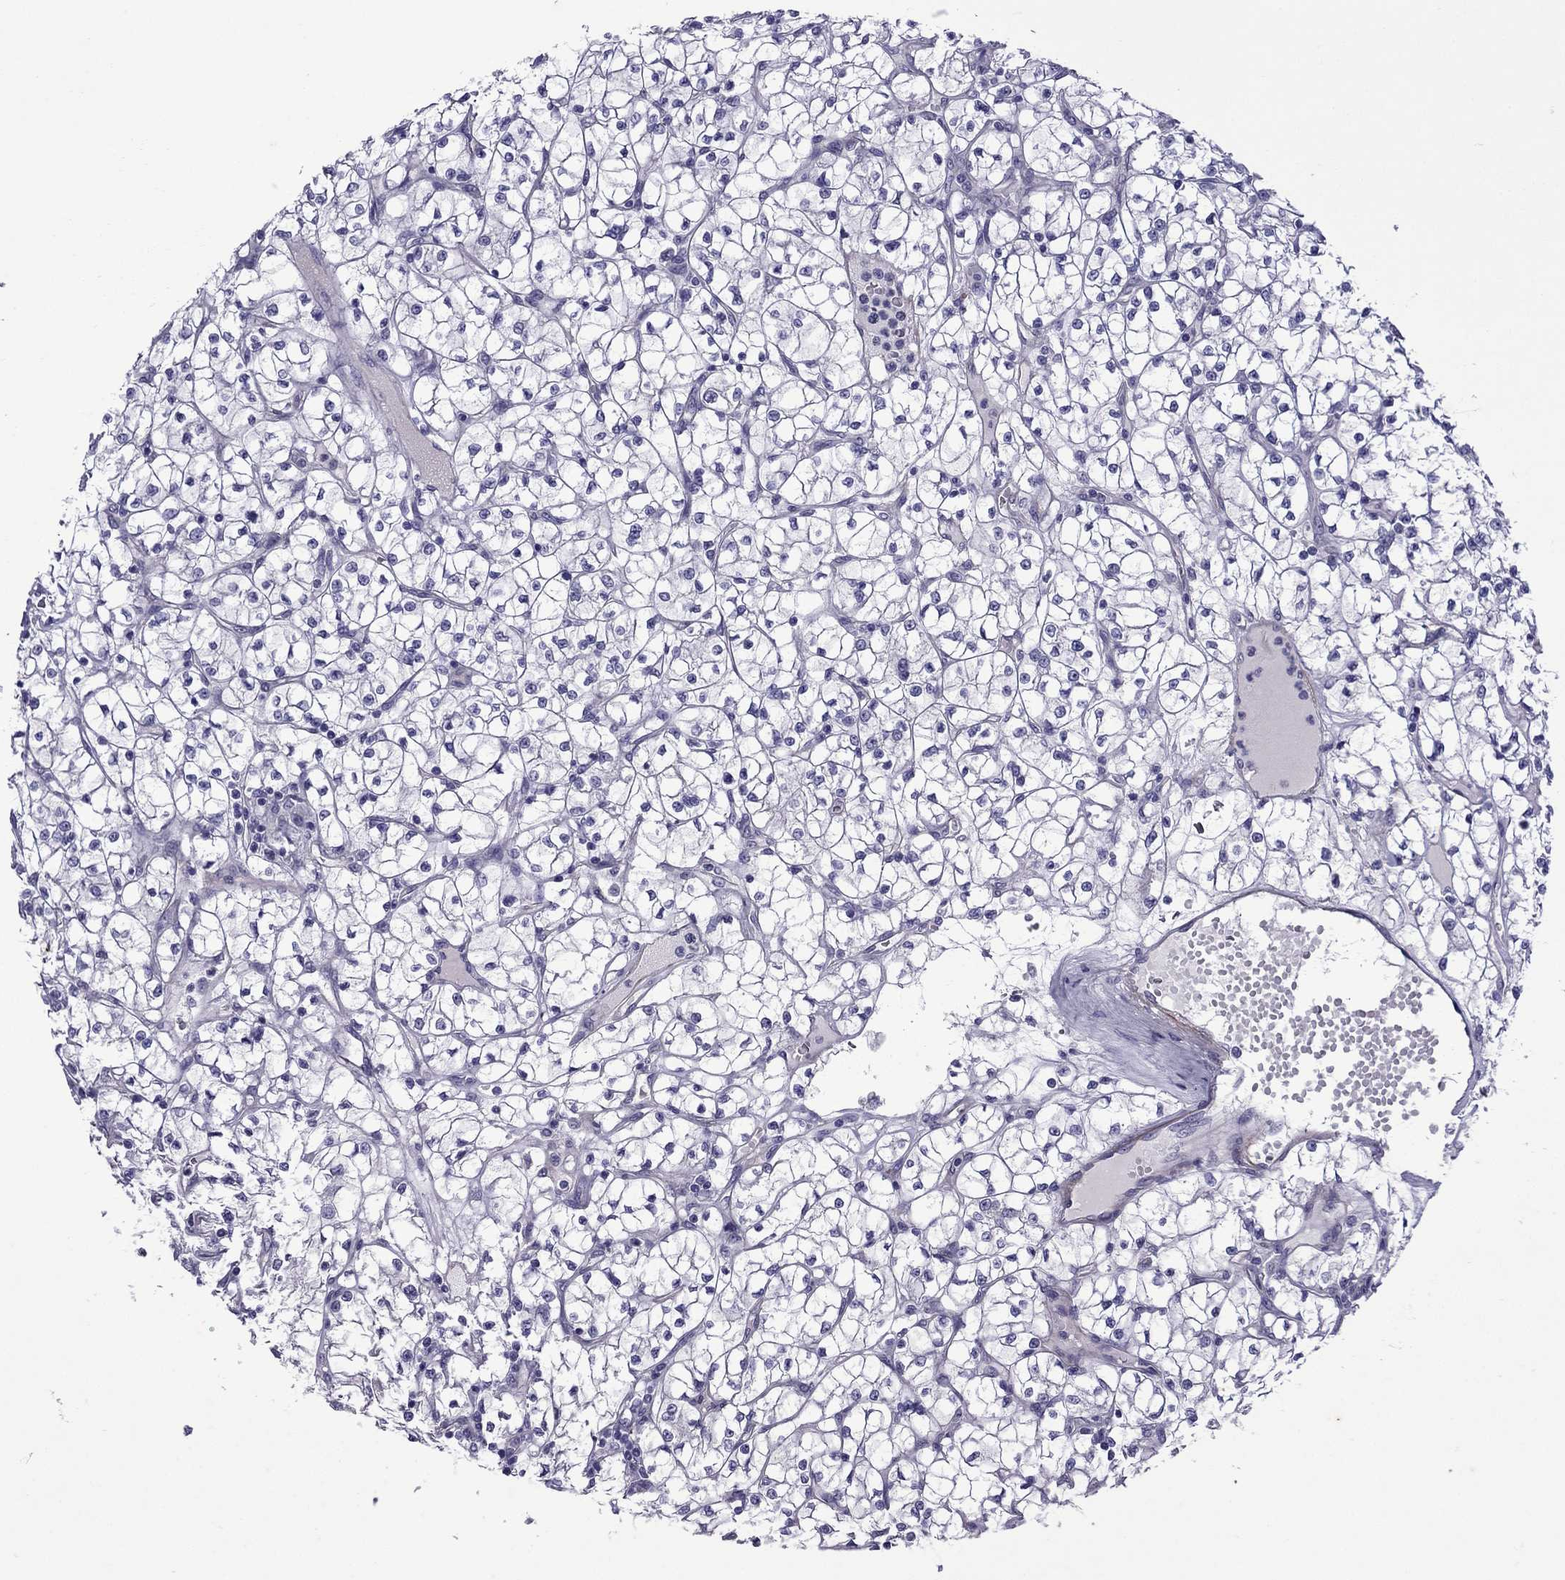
{"staining": {"intensity": "negative", "quantity": "none", "location": "none"}, "tissue": "renal cancer", "cell_type": "Tumor cells", "image_type": "cancer", "snomed": [{"axis": "morphology", "description": "Adenocarcinoma, NOS"}, {"axis": "topography", "description": "Kidney"}], "caption": "Immunohistochemical staining of renal adenocarcinoma reveals no significant expression in tumor cells. Brightfield microscopy of immunohistochemistry (IHC) stained with DAB (3,3'-diaminobenzidine) (brown) and hematoxylin (blue), captured at high magnification.", "gene": "CHRNA5", "patient": {"sex": "female", "age": 64}}